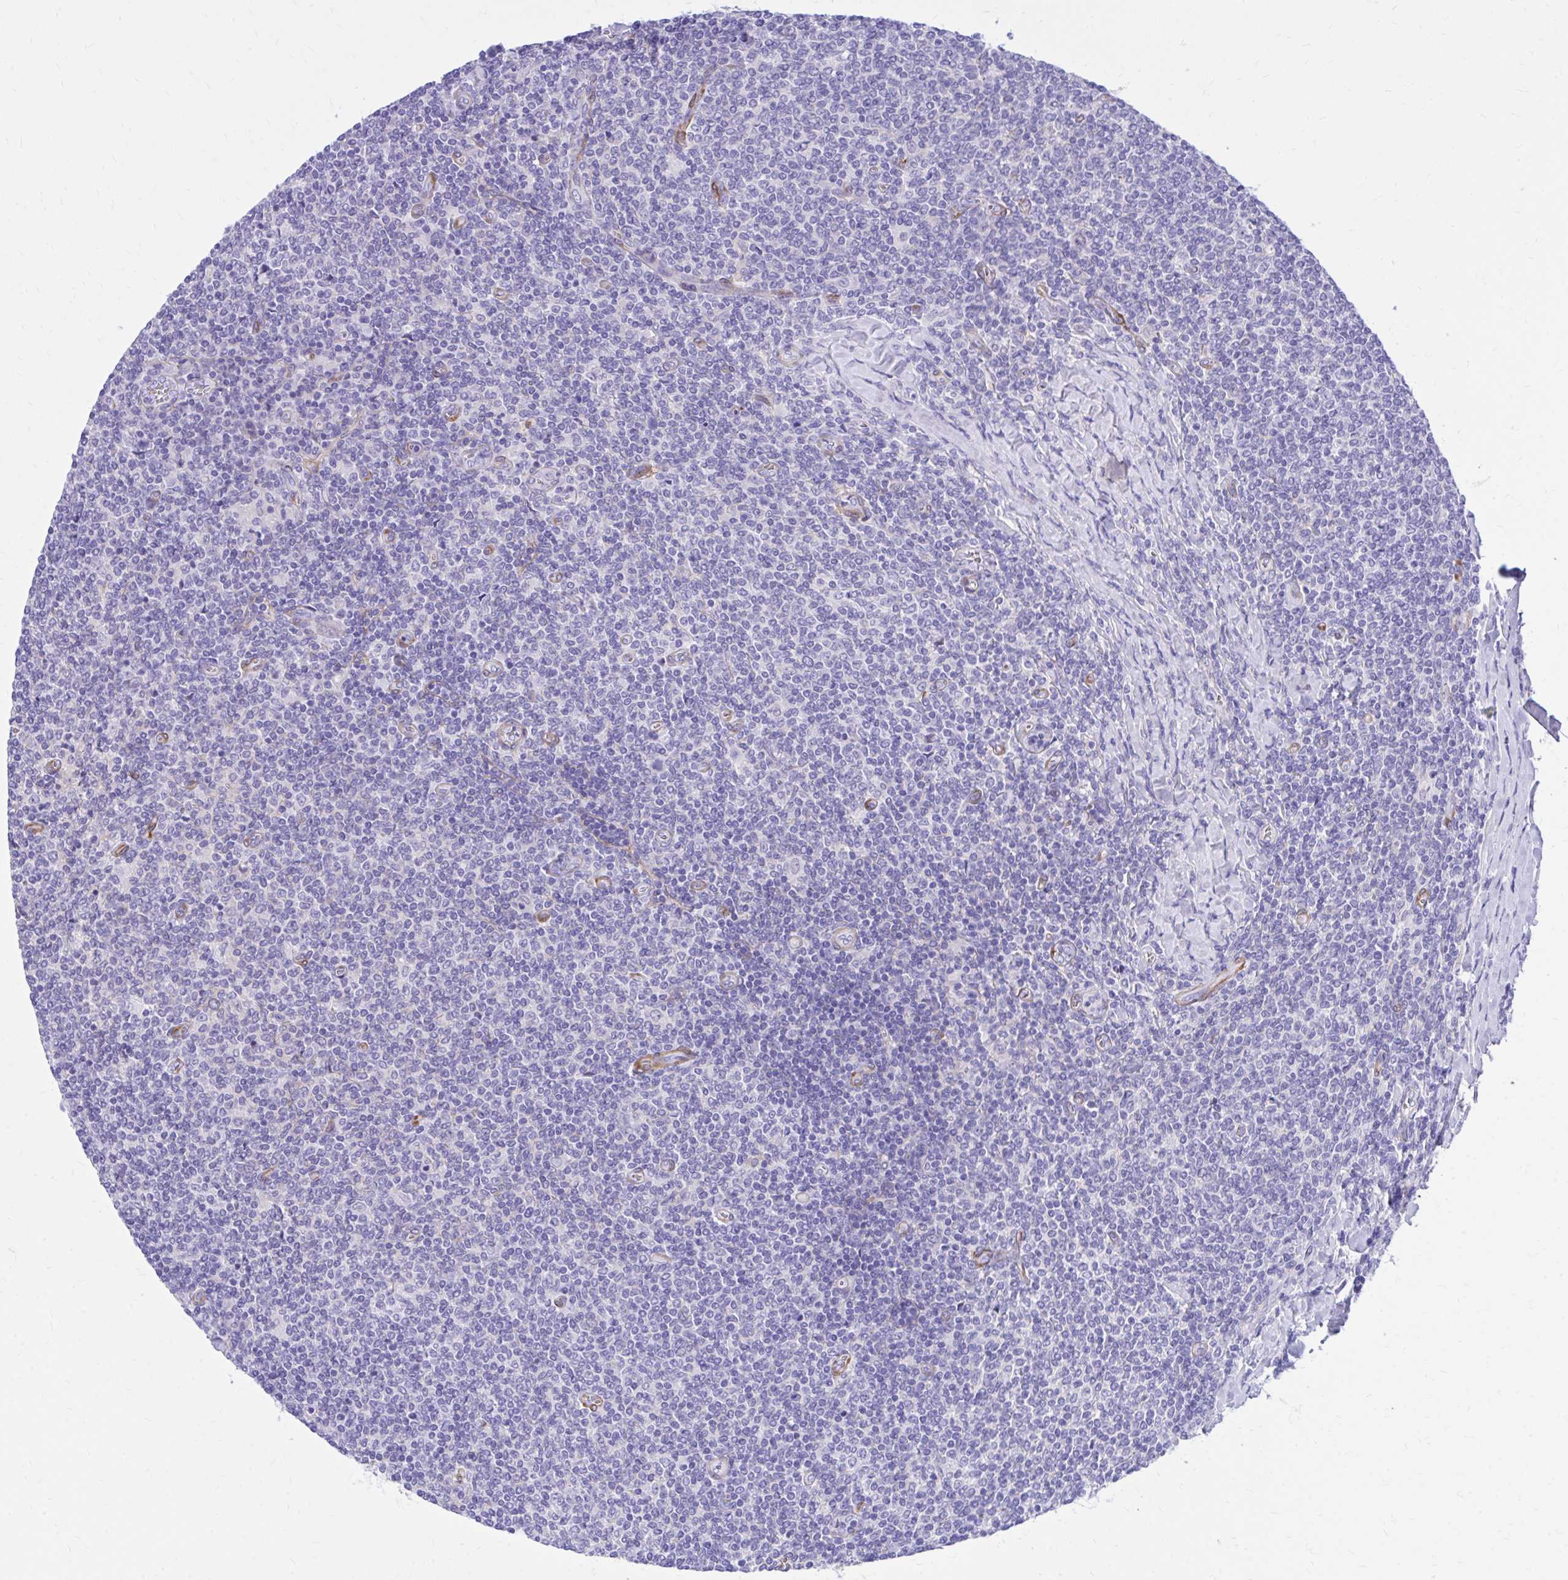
{"staining": {"intensity": "negative", "quantity": "none", "location": "none"}, "tissue": "lymphoma", "cell_type": "Tumor cells", "image_type": "cancer", "snomed": [{"axis": "morphology", "description": "Malignant lymphoma, non-Hodgkin's type, Low grade"}, {"axis": "topography", "description": "Lymph node"}], "caption": "Photomicrograph shows no significant protein staining in tumor cells of low-grade malignant lymphoma, non-Hodgkin's type. (Brightfield microscopy of DAB immunohistochemistry at high magnification).", "gene": "EPB41L1", "patient": {"sex": "male", "age": 52}}